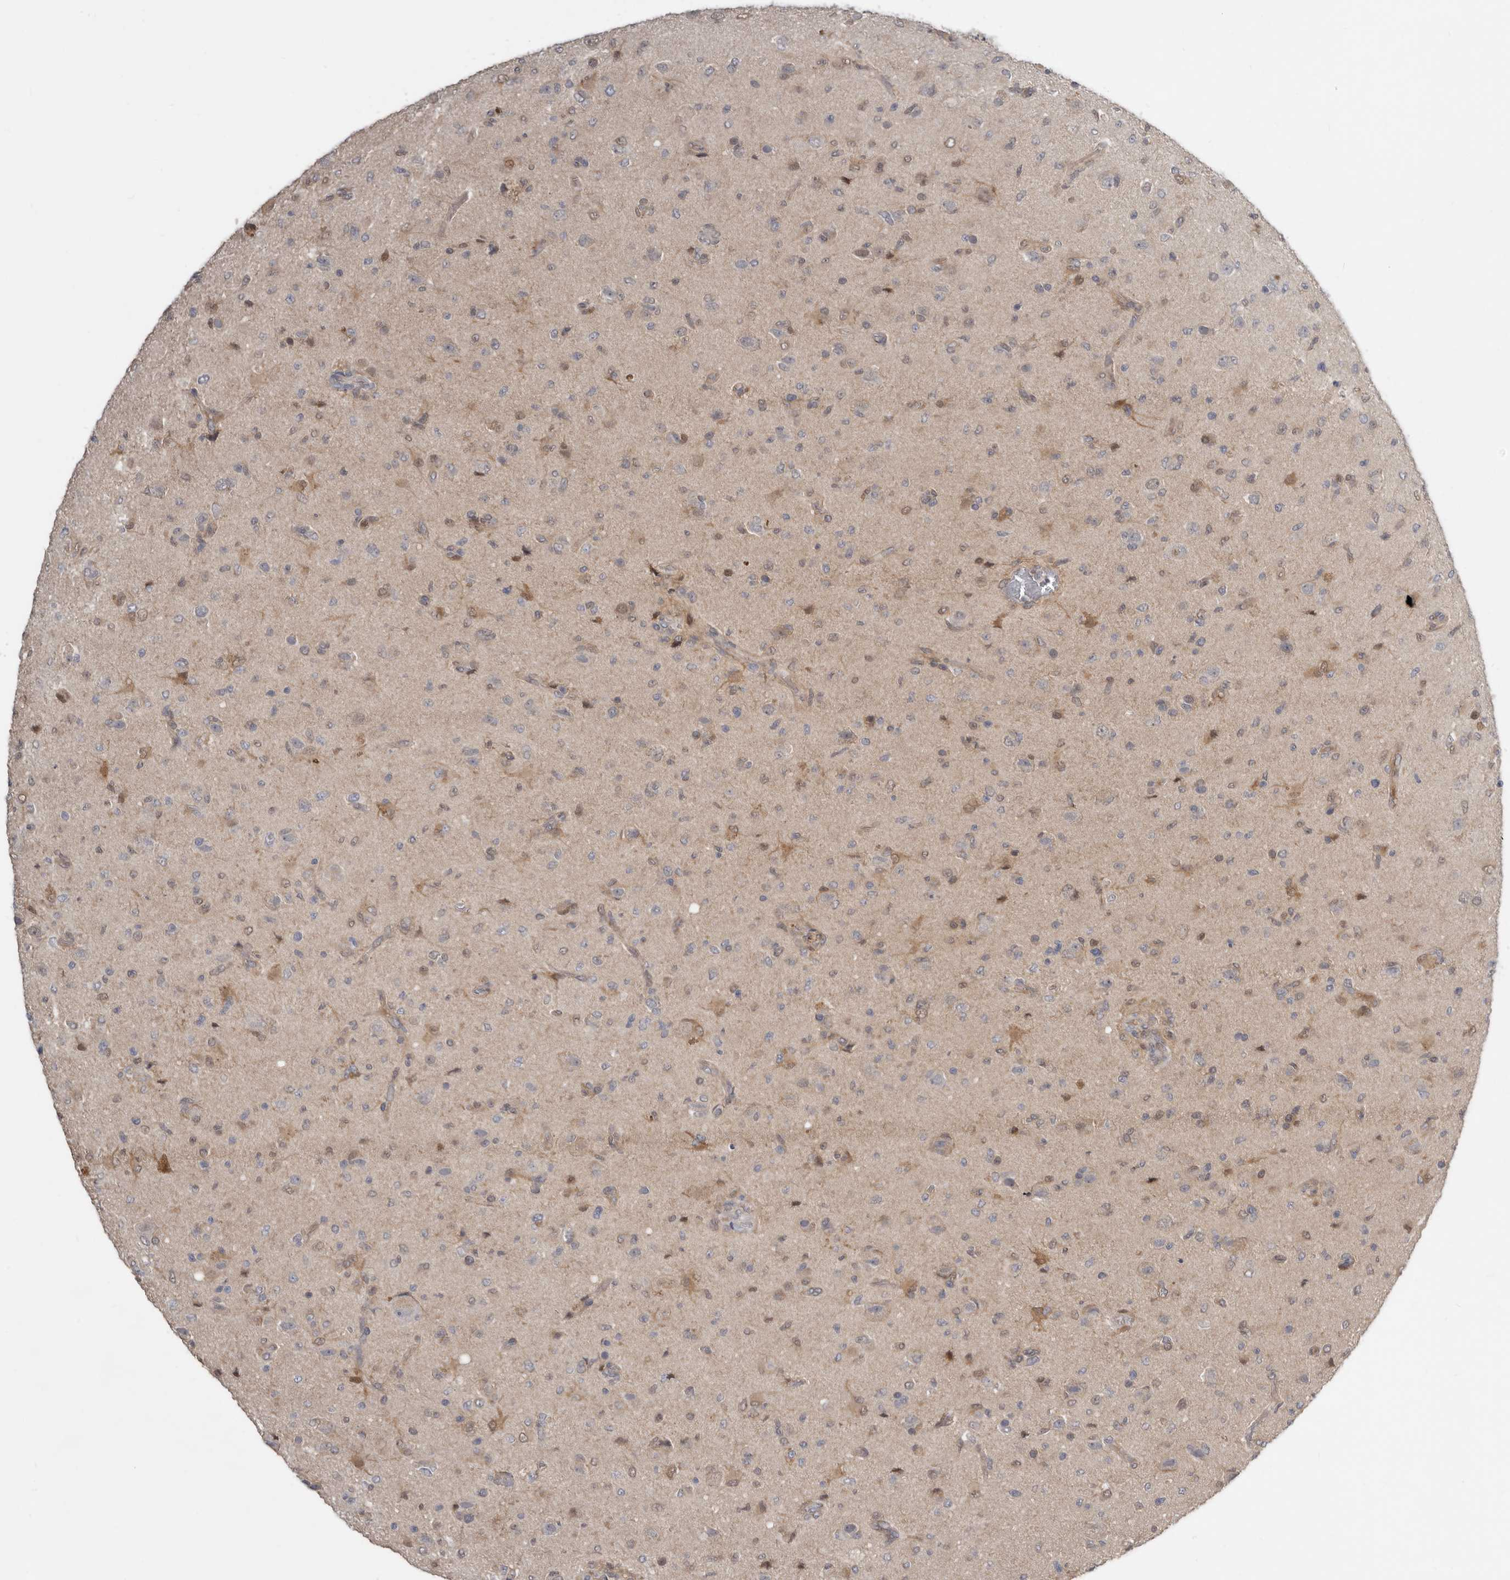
{"staining": {"intensity": "negative", "quantity": "none", "location": "none"}, "tissue": "glioma", "cell_type": "Tumor cells", "image_type": "cancer", "snomed": [{"axis": "morphology", "description": "Glioma, malignant, High grade"}, {"axis": "topography", "description": "Brain"}], "caption": "Immunohistochemistry photomicrograph of neoplastic tissue: glioma stained with DAB (3,3'-diaminobenzidine) shows no significant protein expression in tumor cells.", "gene": "RBKS", "patient": {"sex": "female", "age": 57}}